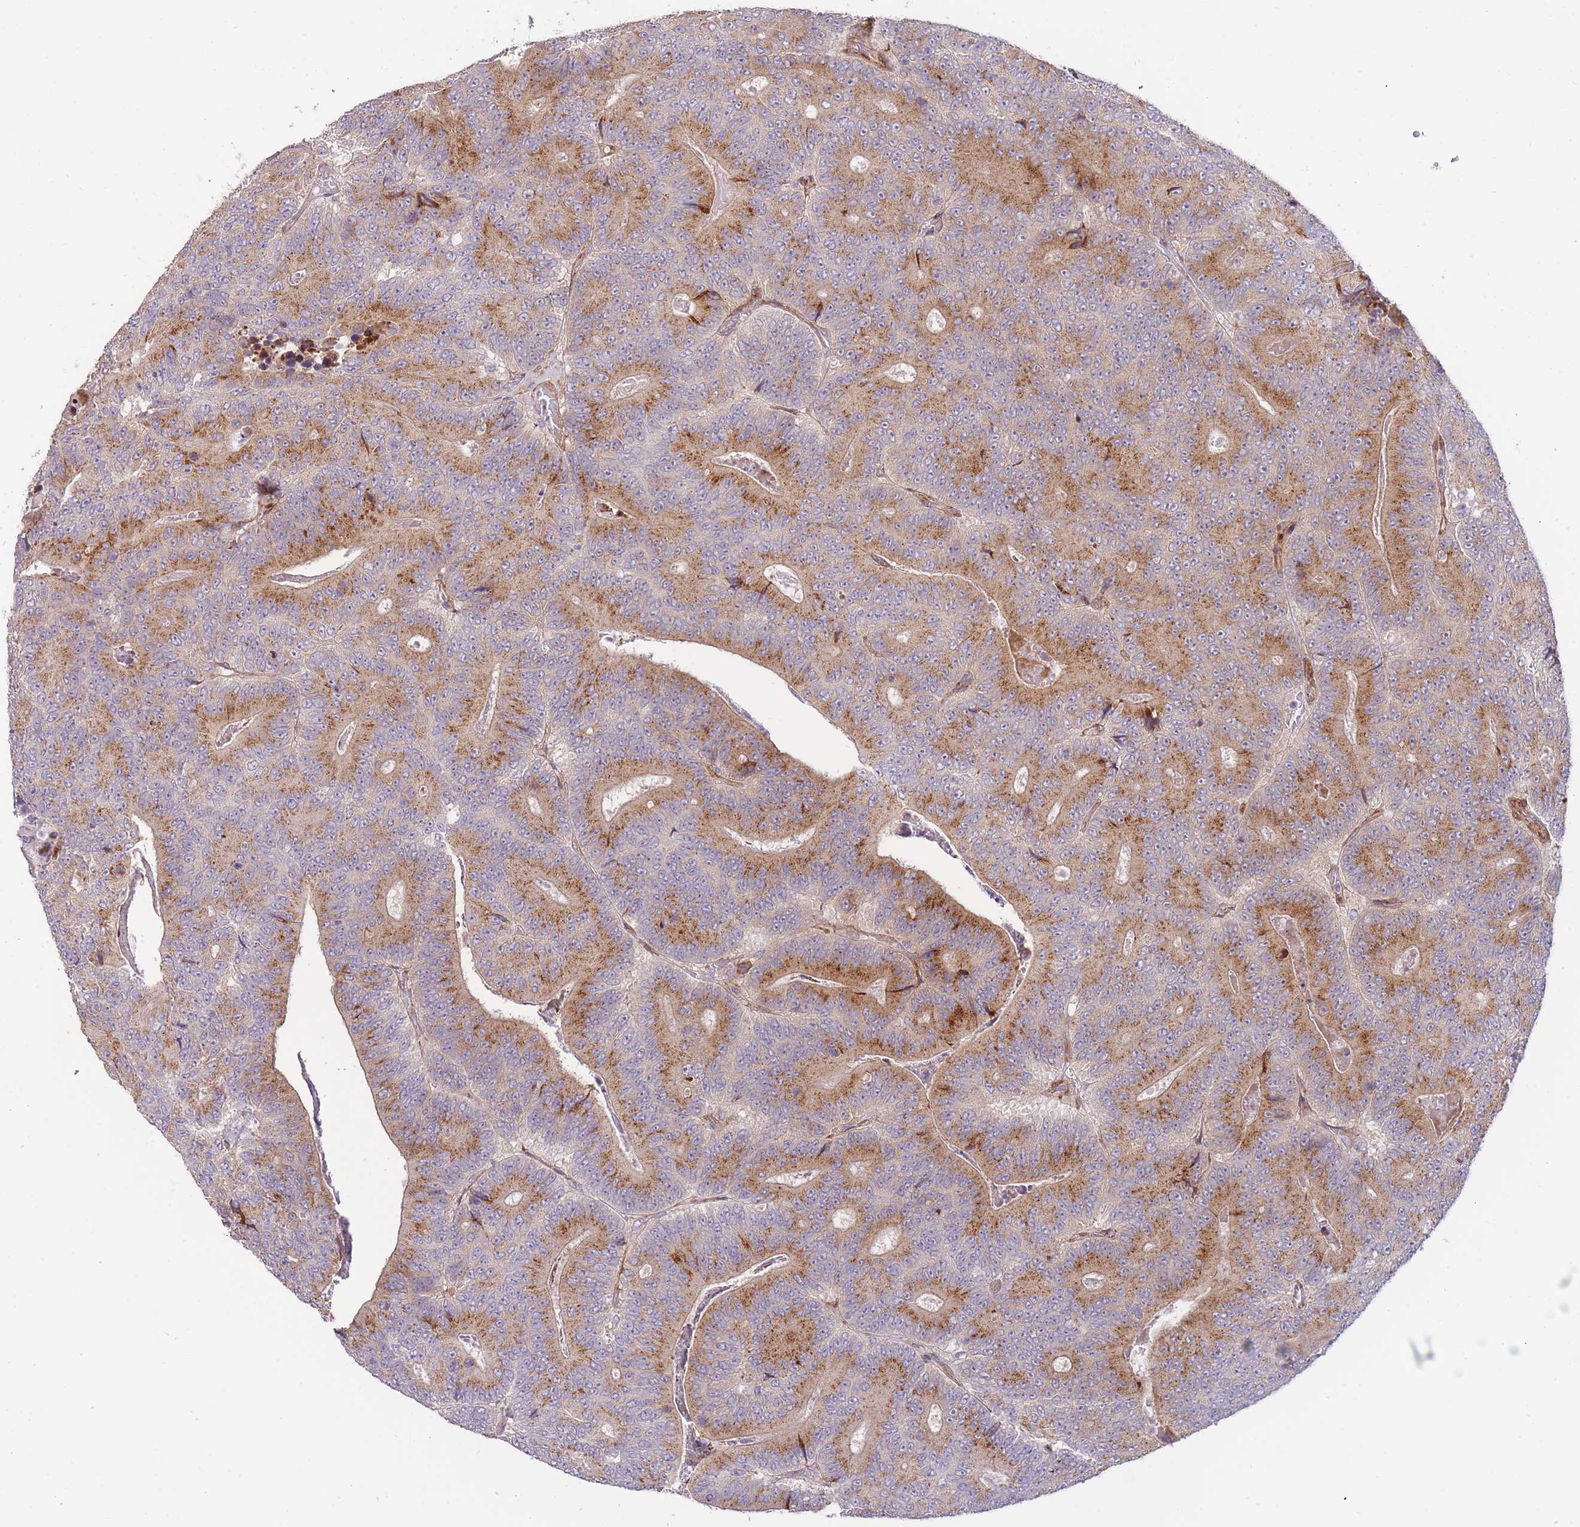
{"staining": {"intensity": "moderate", "quantity": ">75%", "location": "cytoplasmic/membranous"}, "tissue": "colorectal cancer", "cell_type": "Tumor cells", "image_type": "cancer", "snomed": [{"axis": "morphology", "description": "Adenocarcinoma, NOS"}, {"axis": "topography", "description": "Colon"}], "caption": "The immunohistochemical stain highlights moderate cytoplasmic/membranous positivity in tumor cells of colorectal cancer (adenocarcinoma) tissue. (Brightfield microscopy of DAB IHC at high magnification).", "gene": "ATP5MC2", "patient": {"sex": "male", "age": 83}}